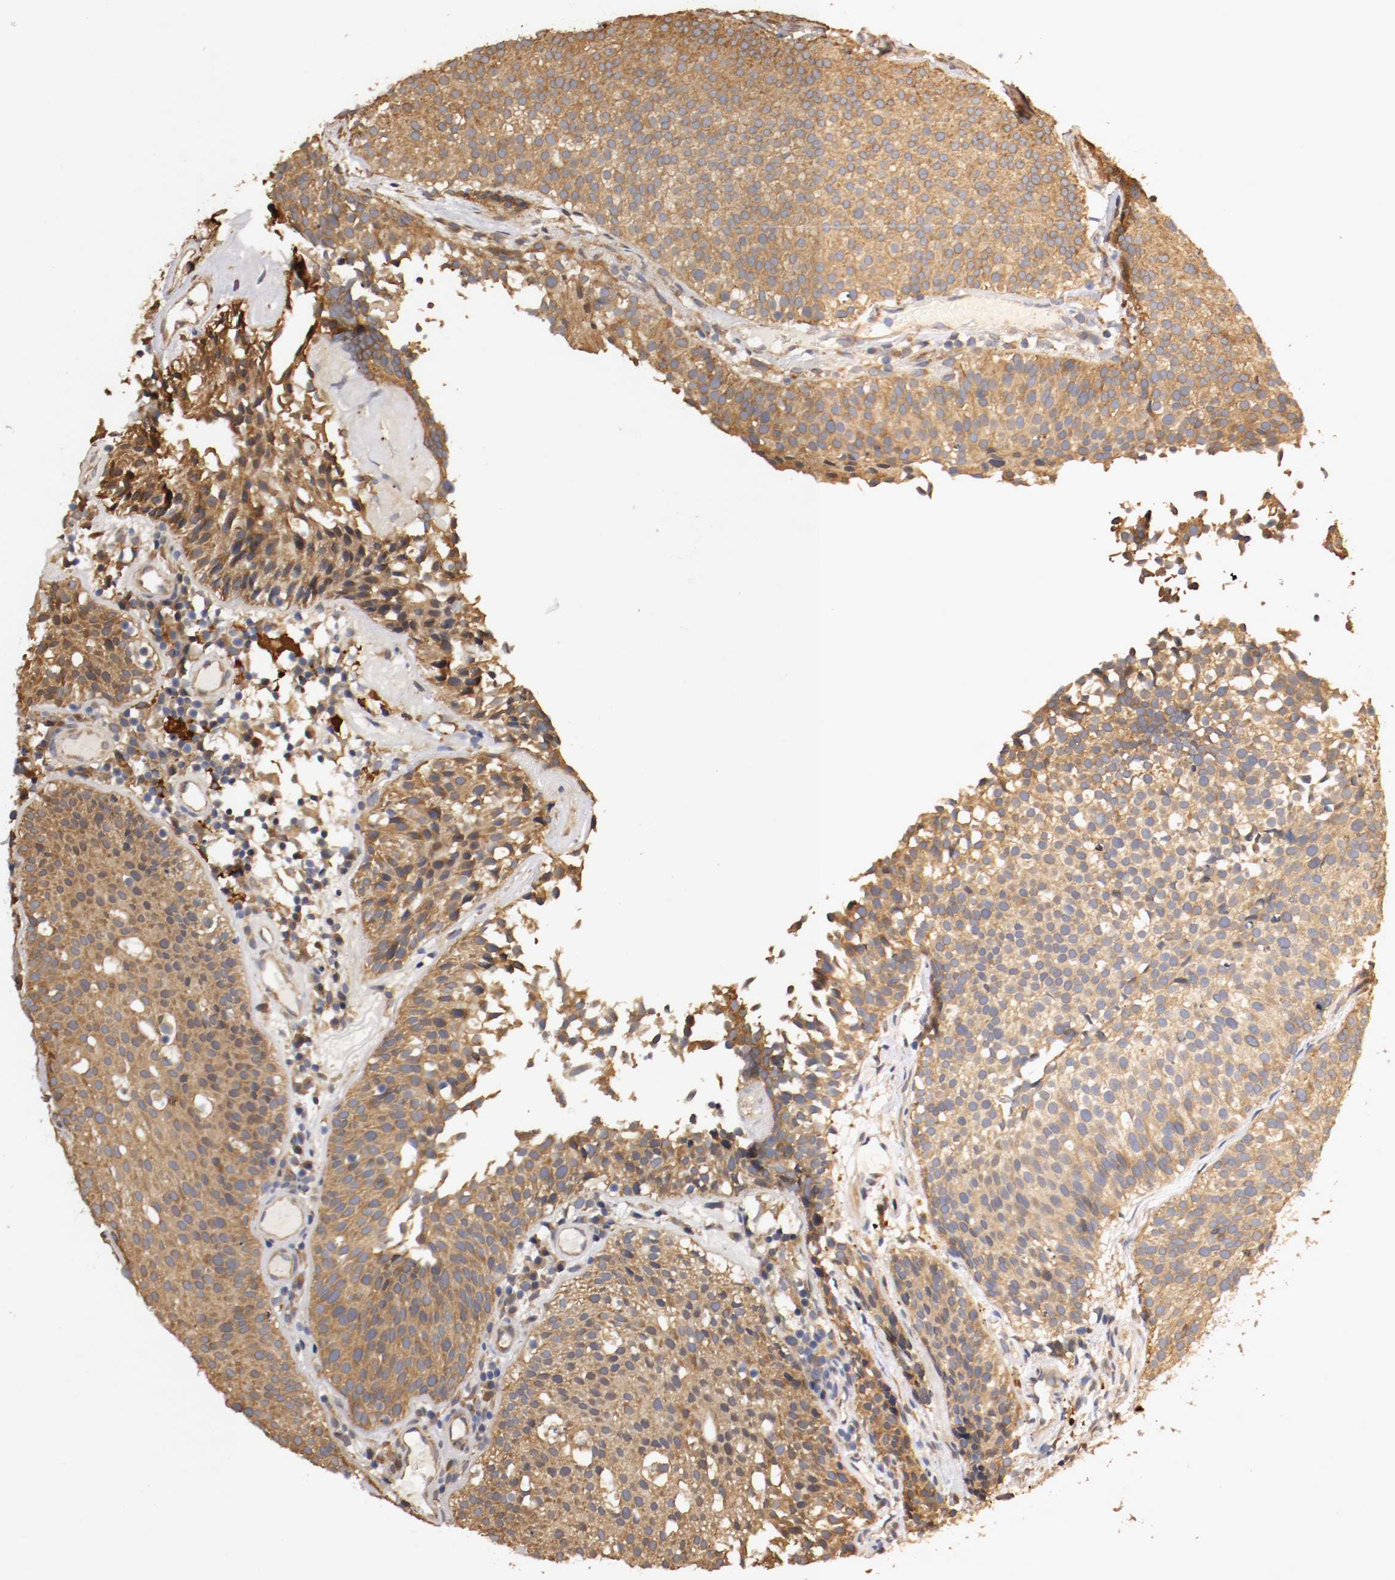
{"staining": {"intensity": "moderate", "quantity": ">75%", "location": "cytoplasmic/membranous"}, "tissue": "urothelial cancer", "cell_type": "Tumor cells", "image_type": "cancer", "snomed": [{"axis": "morphology", "description": "Urothelial carcinoma, Low grade"}, {"axis": "topography", "description": "Urinary bladder"}], "caption": "Protein expression analysis of urothelial cancer demonstrates moderate cytoplasmic/membranous staining in approximately >75% of tumor cells.", "gene": "VEZT", "patient": {"sex": "male", "age": 85}}